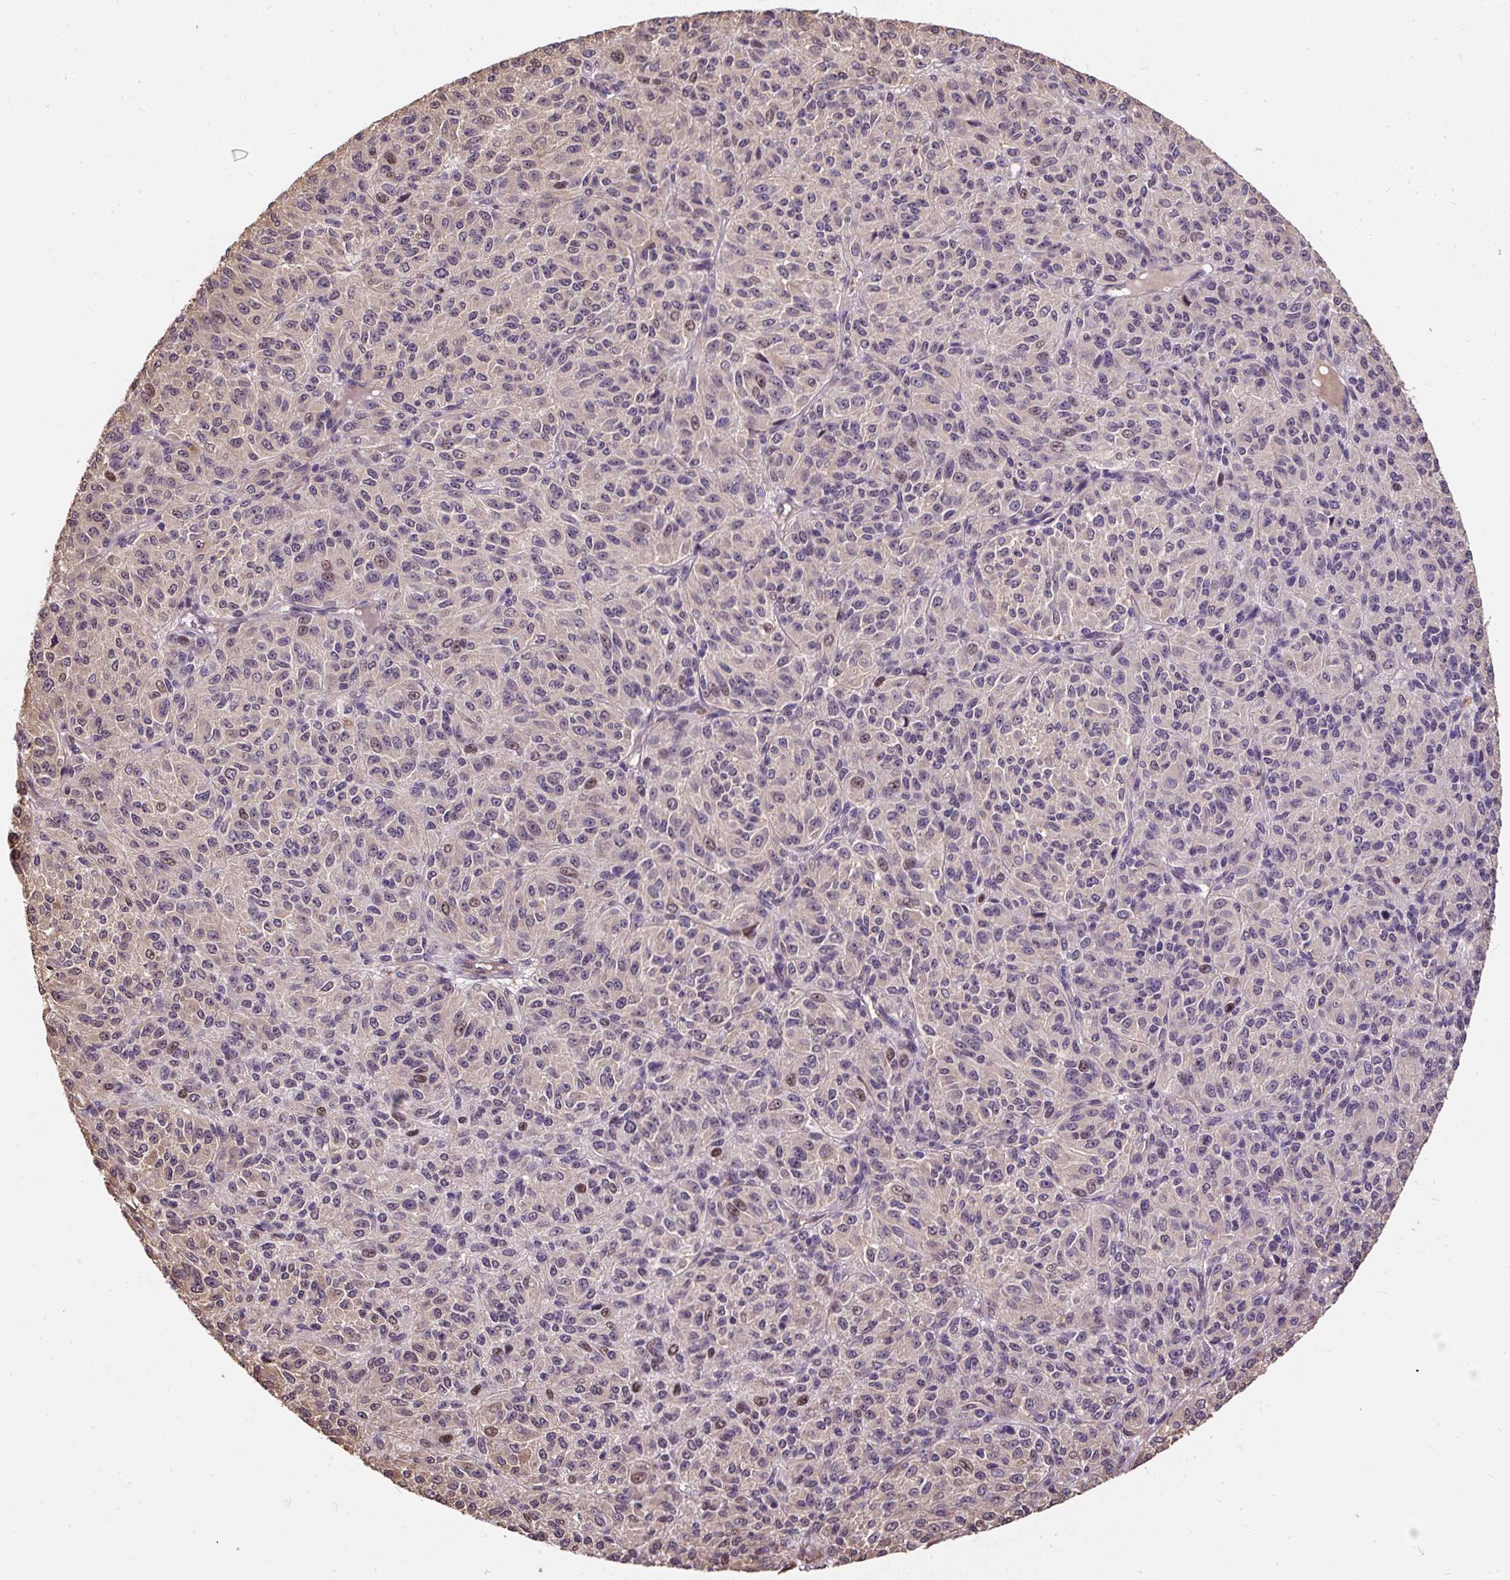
{"staining": {"intensity": "weak", "quantity": "25%-75%", "location": "cytoplasmic/membranous,nuclear"}, "tissue": "melanoma", "cell_type": "Tumor cells", "image_type": "cancer", "snomed": [{"axis": "morphology", "description": "Malignant melanoma, Metastatic site"}, {"axis": "topography", "description": "Brain"}], "caption": "The immunohistochemical stain shows weak cytoplasmic/membranous and nuclear positivity in tumor cells of melanoma tissue.", "gene": "PUS7L", "patient": {"sex": "female", "age": 56}}